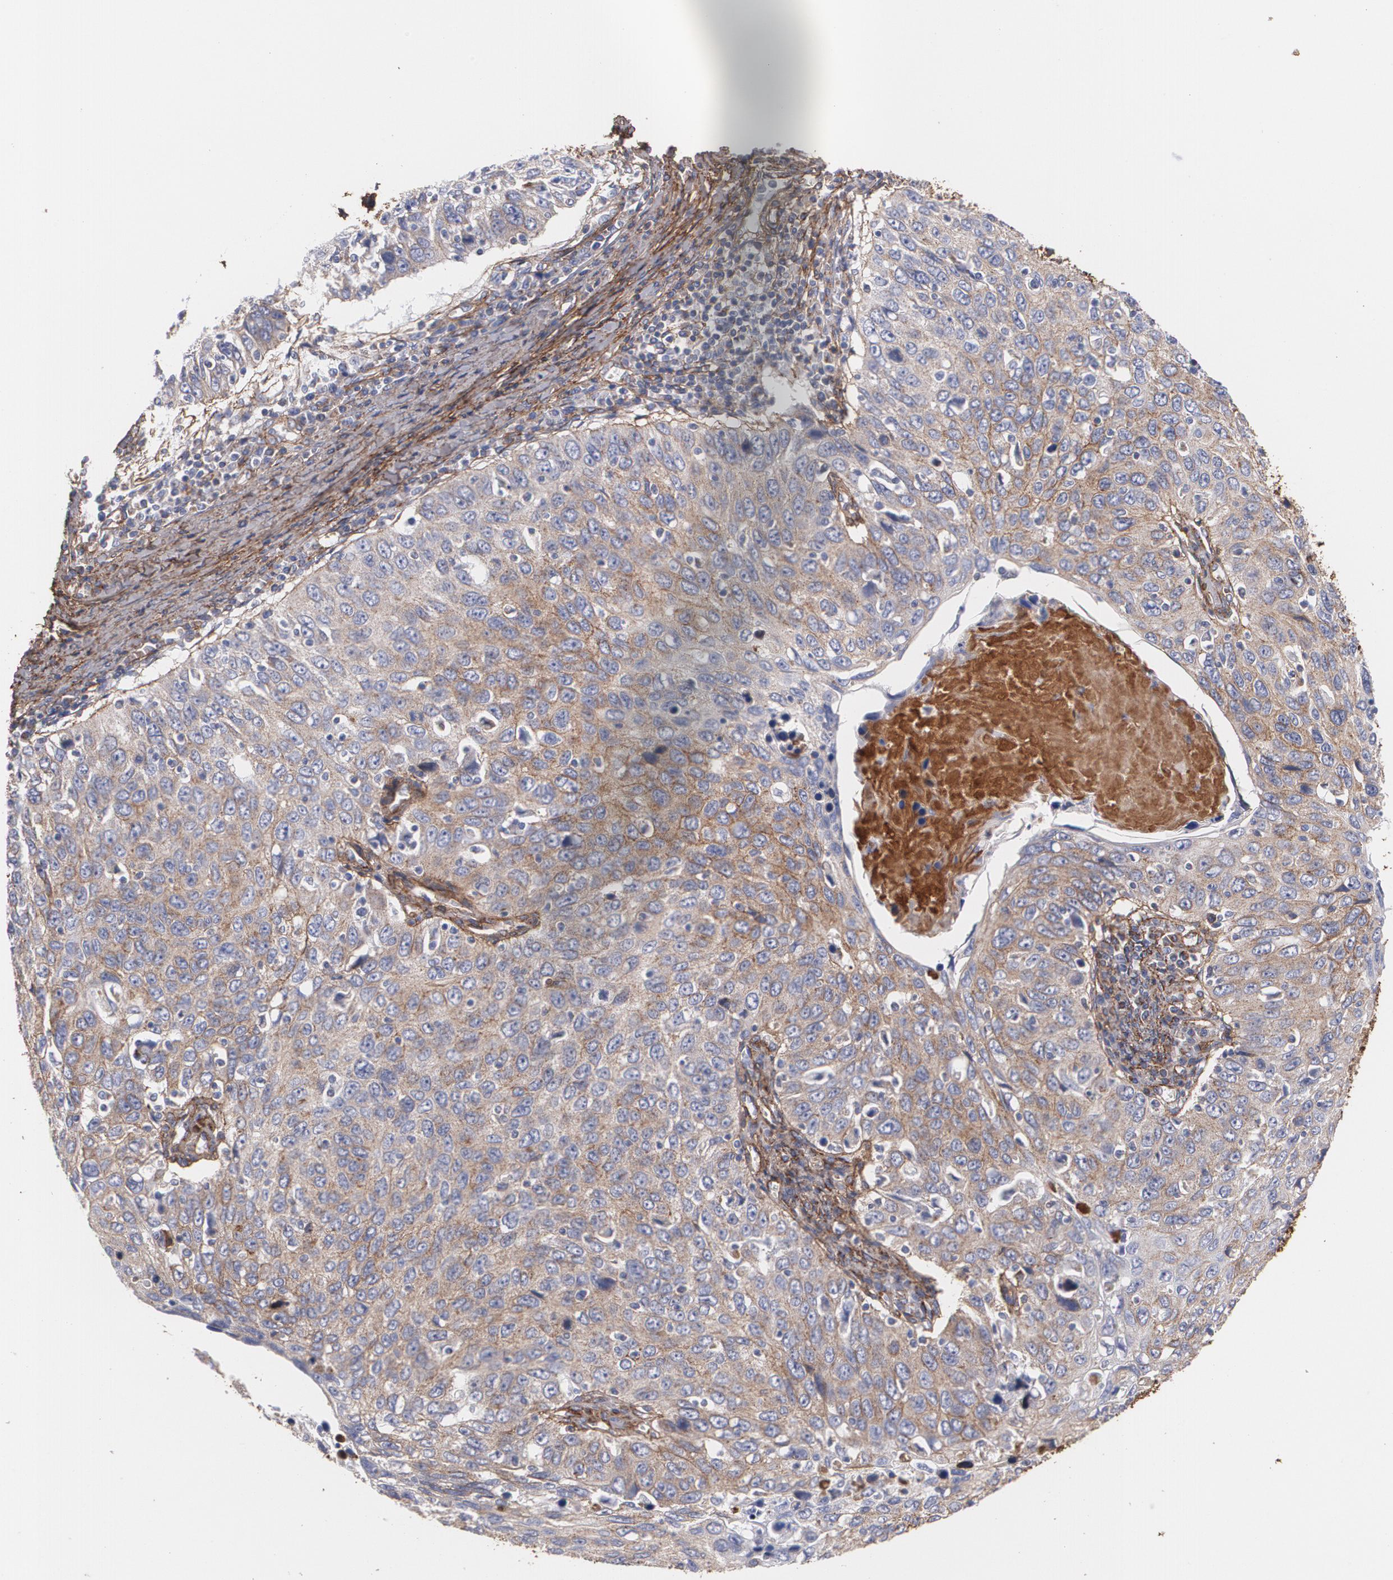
{"staining": {"intensity": "moderate", "quantity": ">75%", "location": "cytoplasmic/membranous"}, "tissue": "cervical cancer", "cell_type": "Tumor cells", "image_type": "cancer", "snomed": [{"axis": "morphology", "description": "Squamous cell carcinoma, NOS"}, {"axis": "topography", "description": "Cervix"}], "caption": "Moderate cytoplasmic/membranous expression for a protein is appreciated in approximately >75% of tumor cells of cervical cancer using immunohistochemistry (IHC).", "gene": "FBLN1", "patient": {"sex": "female", "age": 53}}